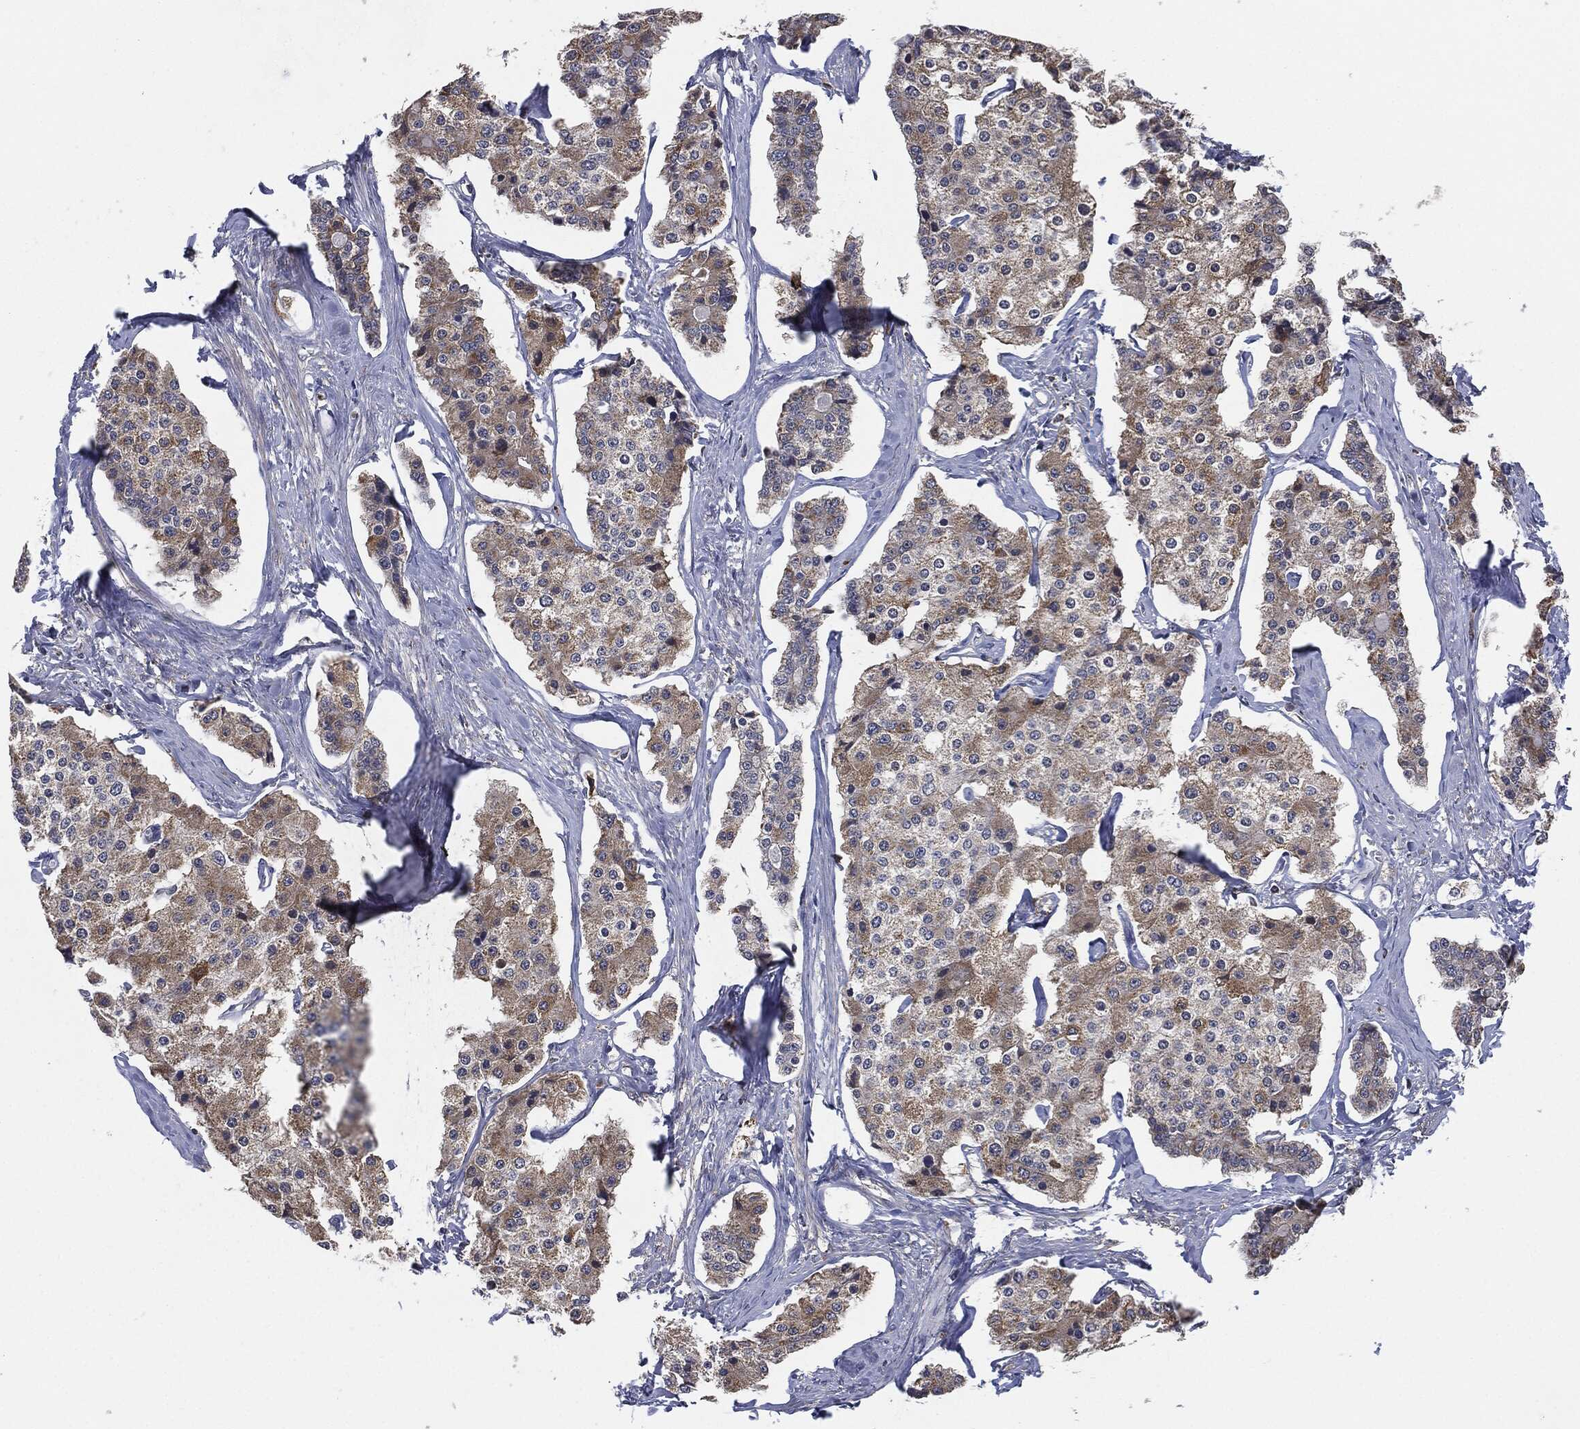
{"staining": {"intensity": "weak", "quantity": "25%-75%", "location": "cytoplasmic/membranous"}, "tissue": "carcinoid", "cell_type": "Tumor cells", "image_type": "cancer", "snomed": [{"axis": "morphology", "description": "Carcinoid, malignant, NOS"}, {"axis": "topography", "description": "Small intestine"}], "caption": "IHC (DAB (3,3'-diaminobenzidine)) staining of malignant carcinoid reveals weak cytoplasmic/membranous protein staining in approximately 25%-75% of tumor cells. The protein of interest is stained brown, and the nuclei are stained in blue (DAB (3,3'-diaminobenzidine) IHC with brightfield microscopy, high magnification).", "gene": "TMEM11", "patient": {"sex": "female", "age": 65}}